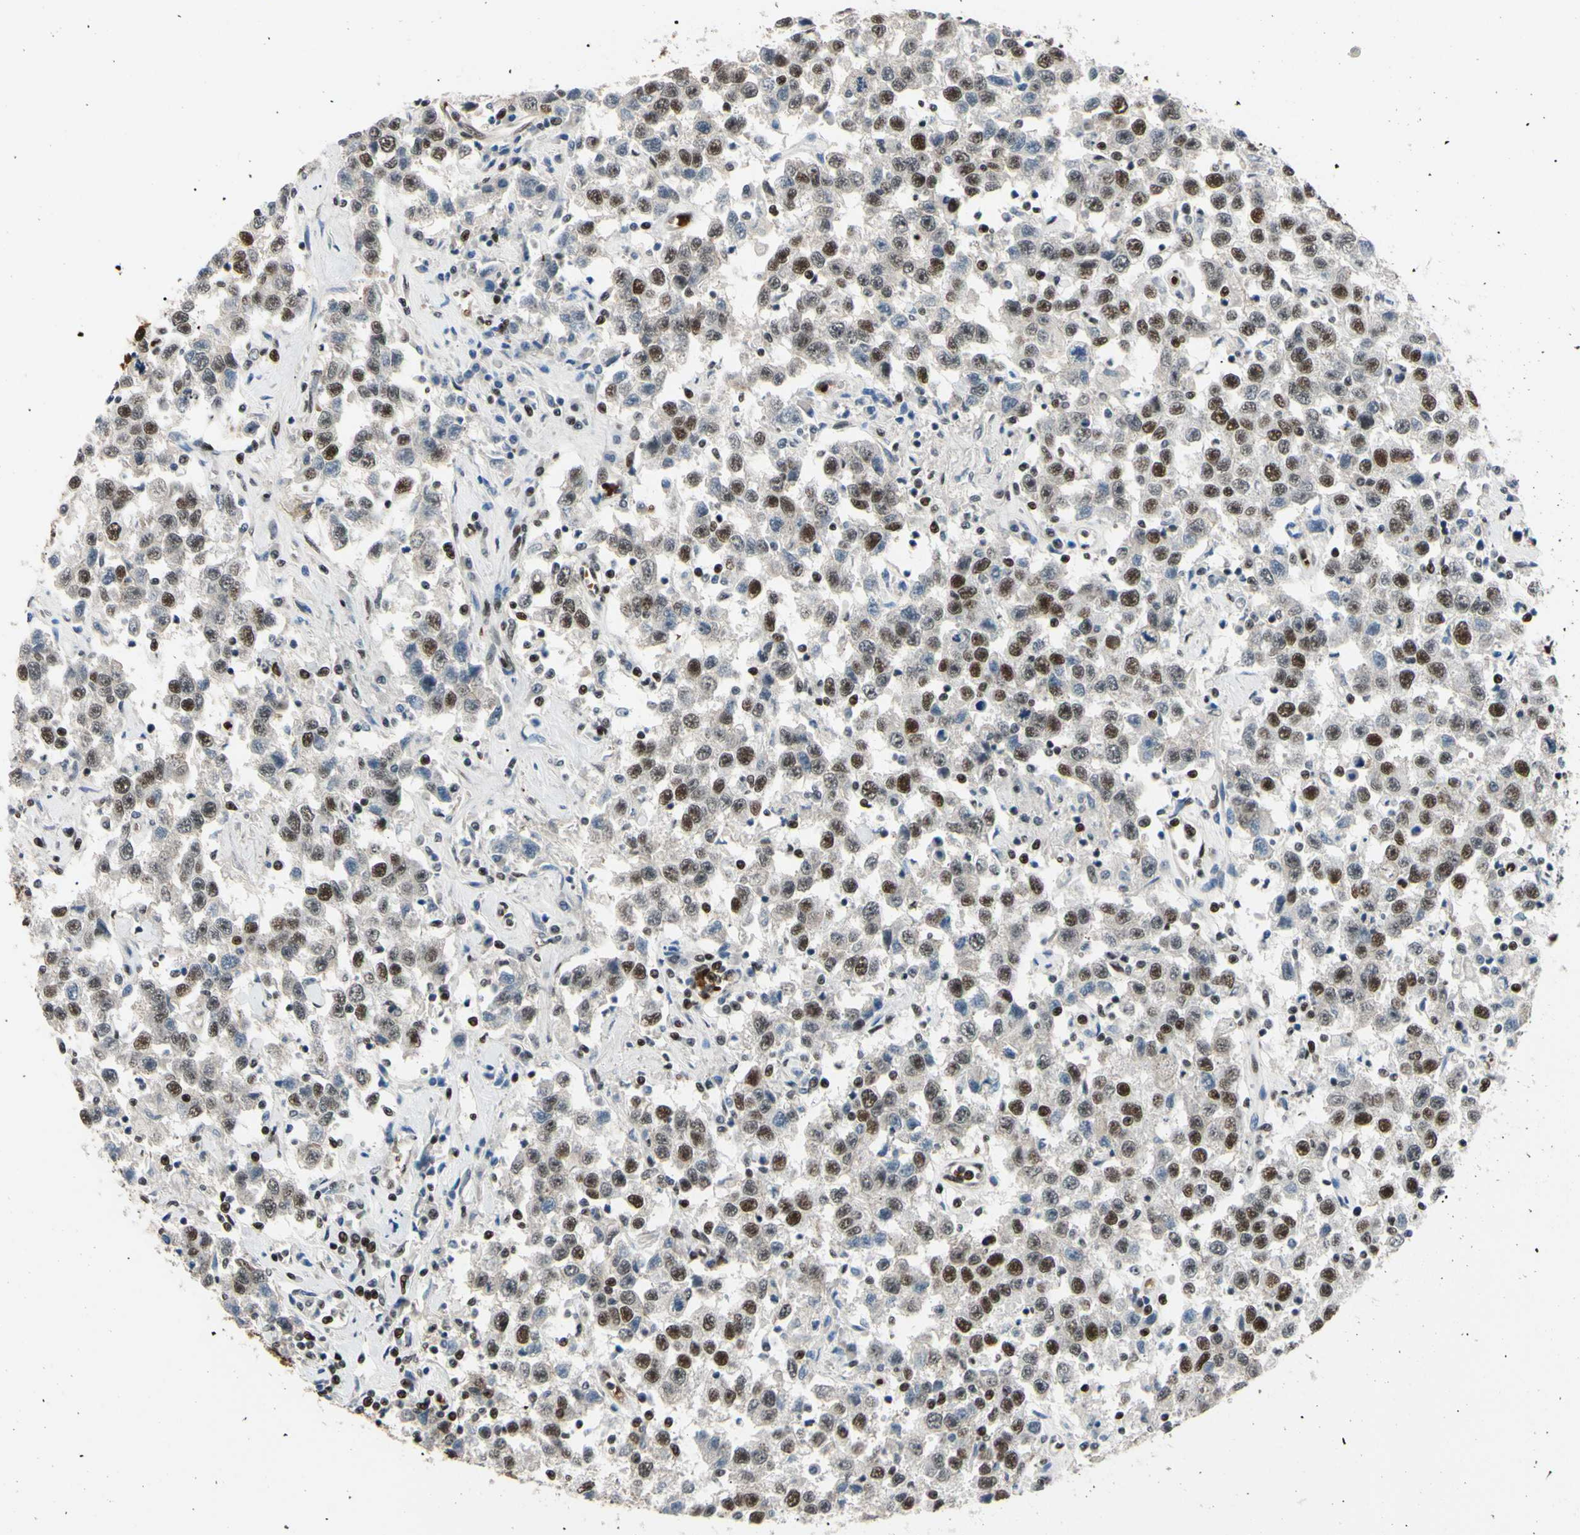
{"staining": {"intensity": "moderate", "quantity": ">75%", "location": "nuclear"}, "tissue": "testis cancer", "cell_type": "Tumor cells", "image_type": "cancer", "snomed": [{"axis": "morphology", "description": "Seminoma, NOS"}, {"axis": "topography", "description": "Testis"}], "caption": "Protein expression analysis of human seminoma (testis) reveals moderate nuclear positivity in approximately >75% of tumor cells.", "gene": "THAP12", "patient": {"sex": "male", "age": 41}}